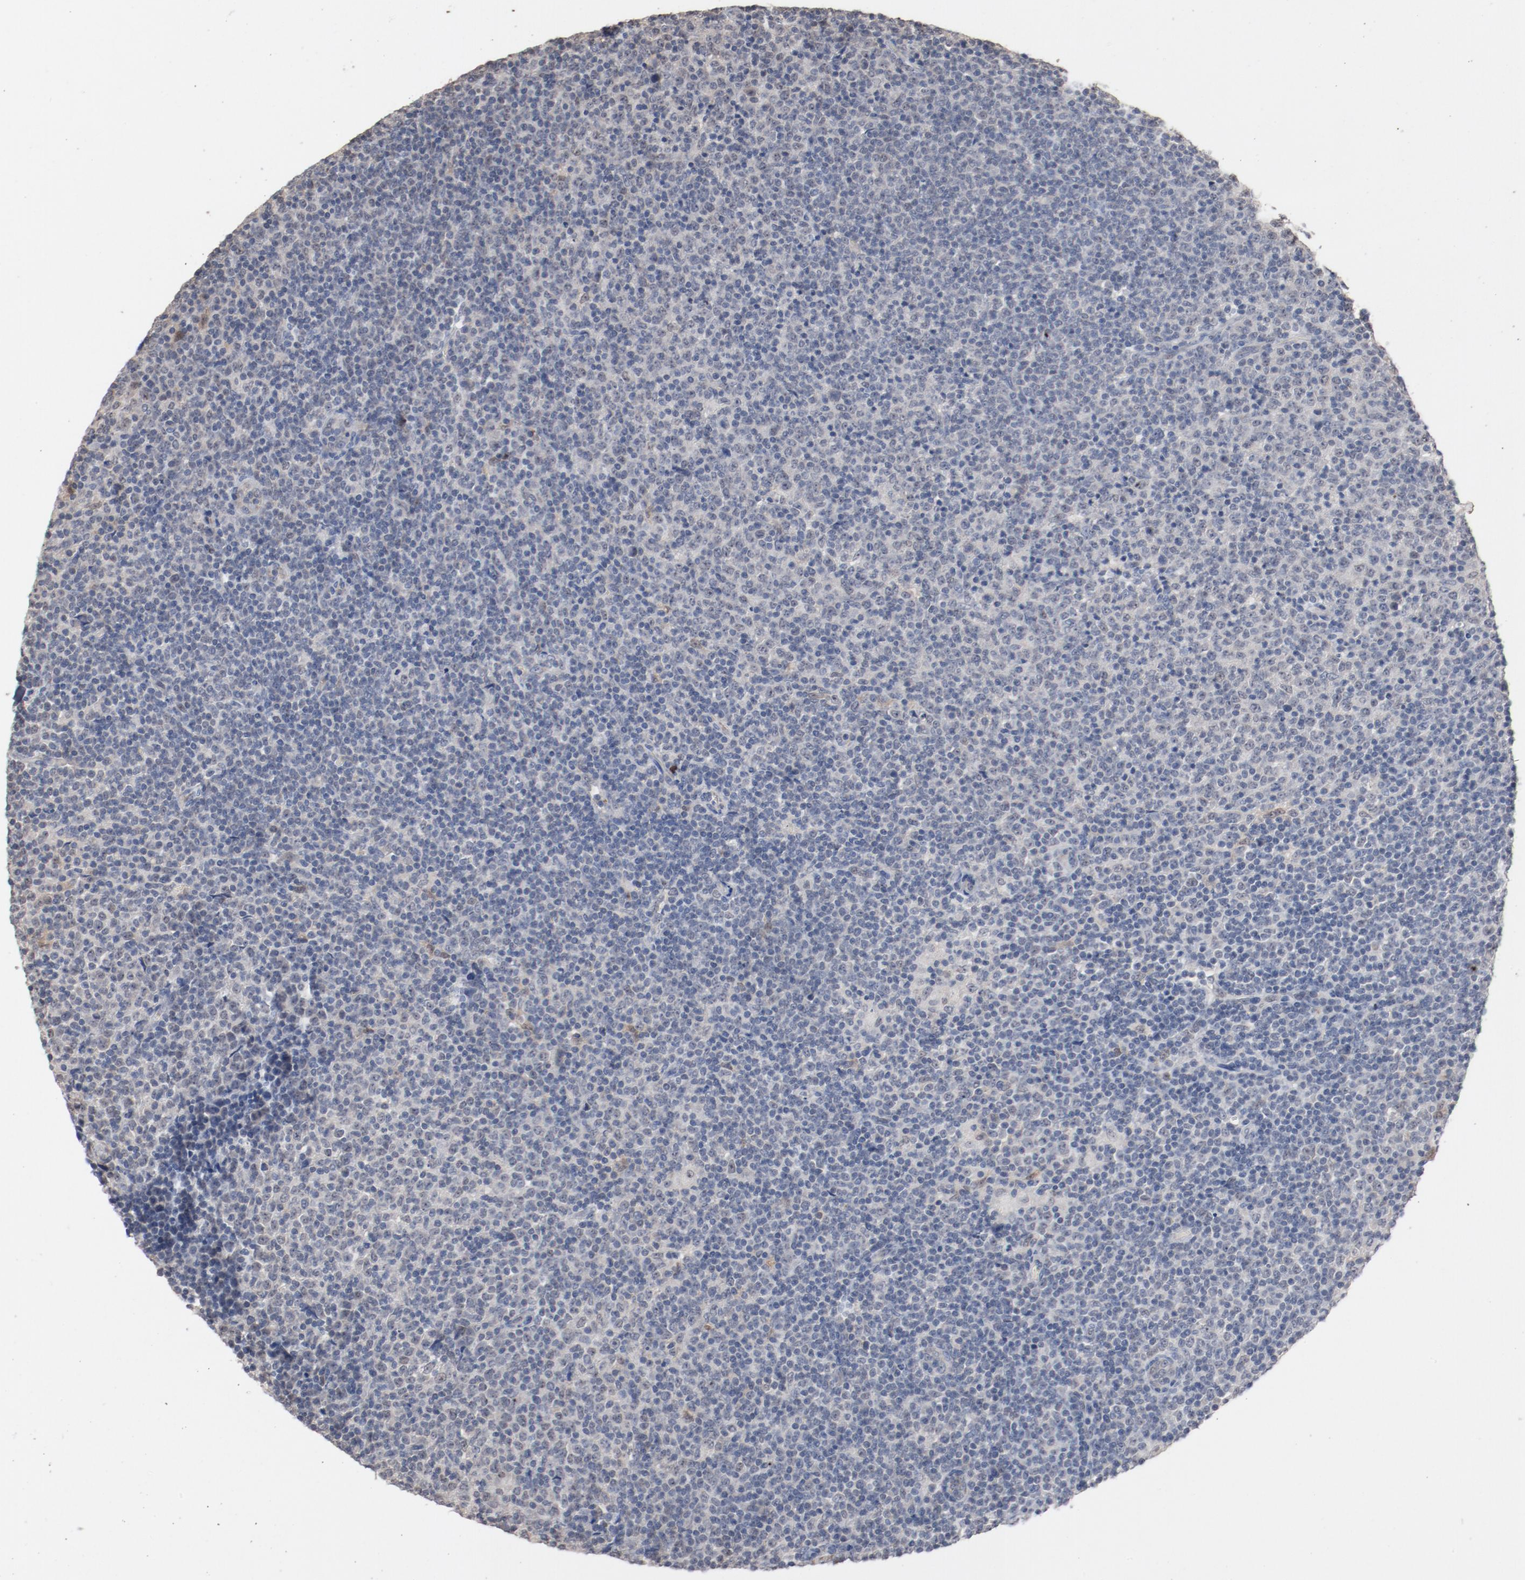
{"staining": {"intensity": "negative", "quantity": "none", "location": "none"}, "tissue": "lymphoma", "cell_type": "Tumor cells", "image_type": "cancer", "snomed": [{"axis": "morphology", "description": "Malignant lymphoma, non-Hodgkin's type, Low grade"}, {"axis": "topography", "description": "Lymph node"}], "caption": "Tumor cells are negative for protein expression in human malignant lymphoma, non-Hodgkin's type (low-grade). (DAB immunohistochemistry (IHC) with hematoxylin counter stain).", "gene": "ERICH1", "patient": {"sex": "male", "age": 70}}